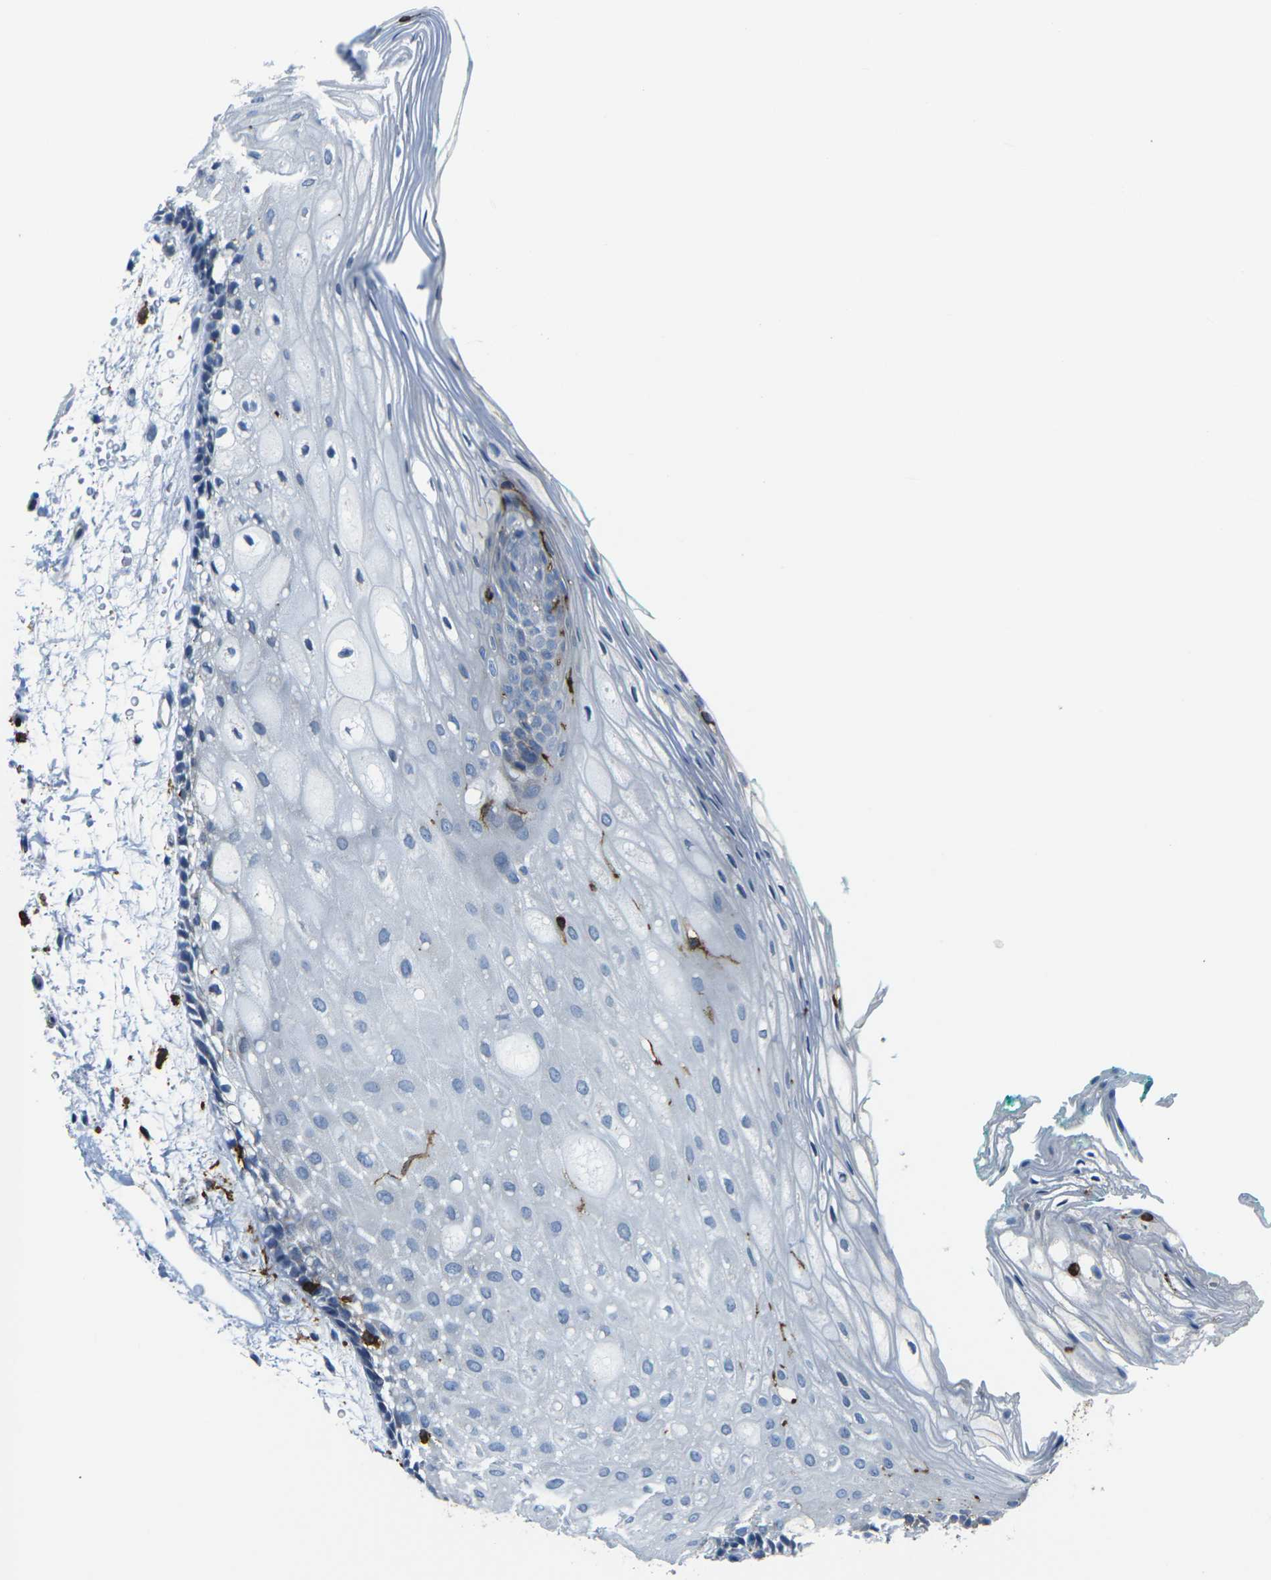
{"staining": {"intensity": "weak", "quantity": "<25%", "location": "cytoplasmic/membranous"}, "tissue": "oral mucosa", "cell_type": "Squamous epithelial cells", "image_type": "normal", "snomed": [{"axis": "morphology", "description": "Normal tissue, NOS"}, {"axis": "topography", "description": "Skeletal muscle"}, {"axis": "topography", "description": "Oral tissue"}, {"axis": "topography", "description": "Peripheral nerve tissue"}], "caption": "A histopathology image of oral mucosa stained for a protein displays no brown staining in squamous epithelial cells.", "gene": "PTPN1", "patient": {"sex": "female", "age": 84}}